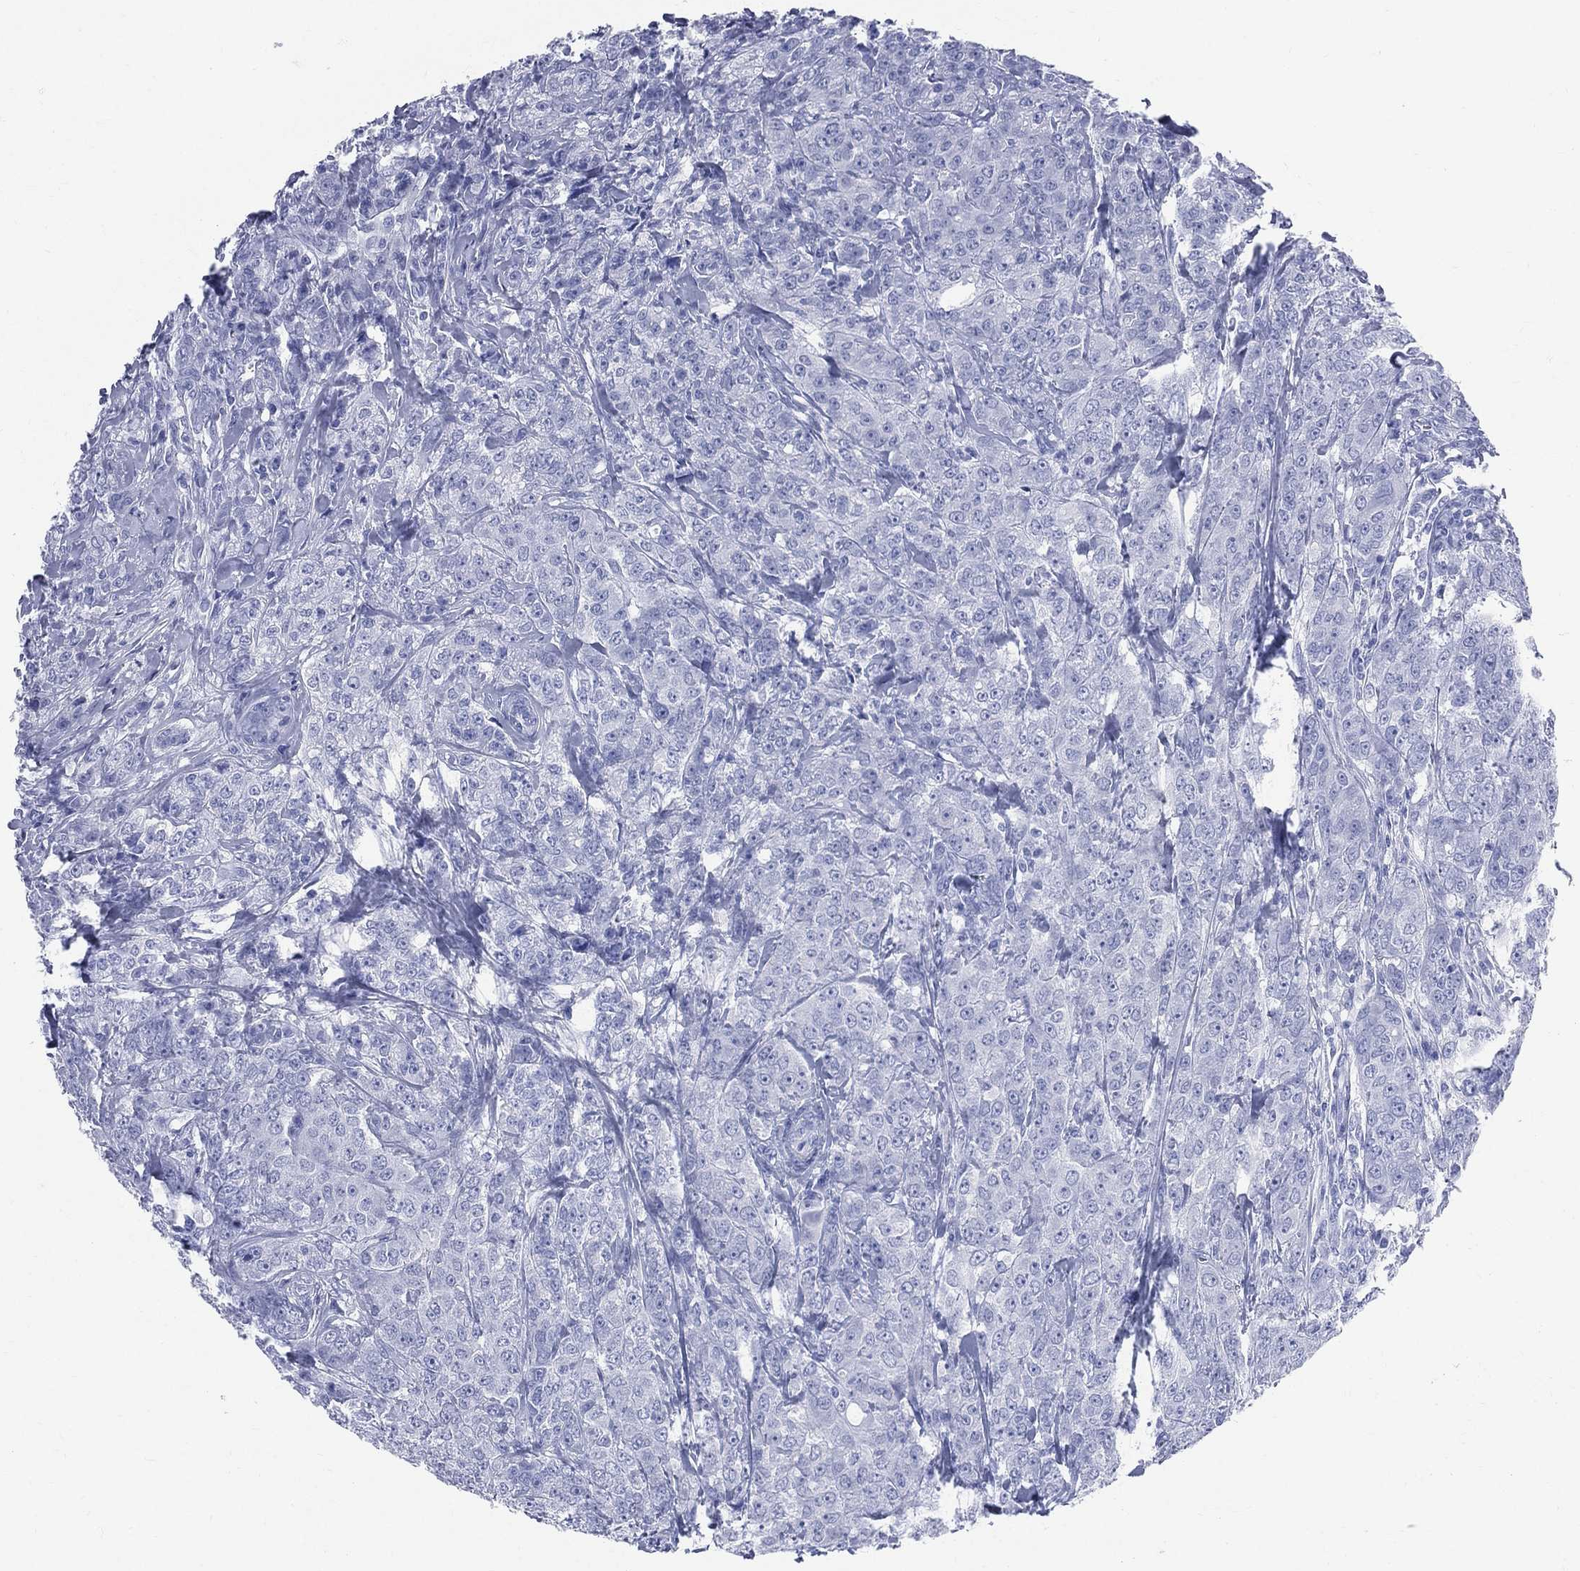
{"staining": {"intensity": "negative", "quantity": "none", "location": "none"}, "tissue": "breast cancer", "cell_type": "Tumor cells", "image_type": "cancer", "snomed": [{"axis": "morphology", "description": "Duct carcinoma"}, {"axis": "topography", "description": "Breast"}], "caption": "Breast cancer stained for a protein using immunohistochemistry (IHC) exhibits no staining tumor cells.", "gene": "SYP", "patient": {"sex": "female", "age": 43}}